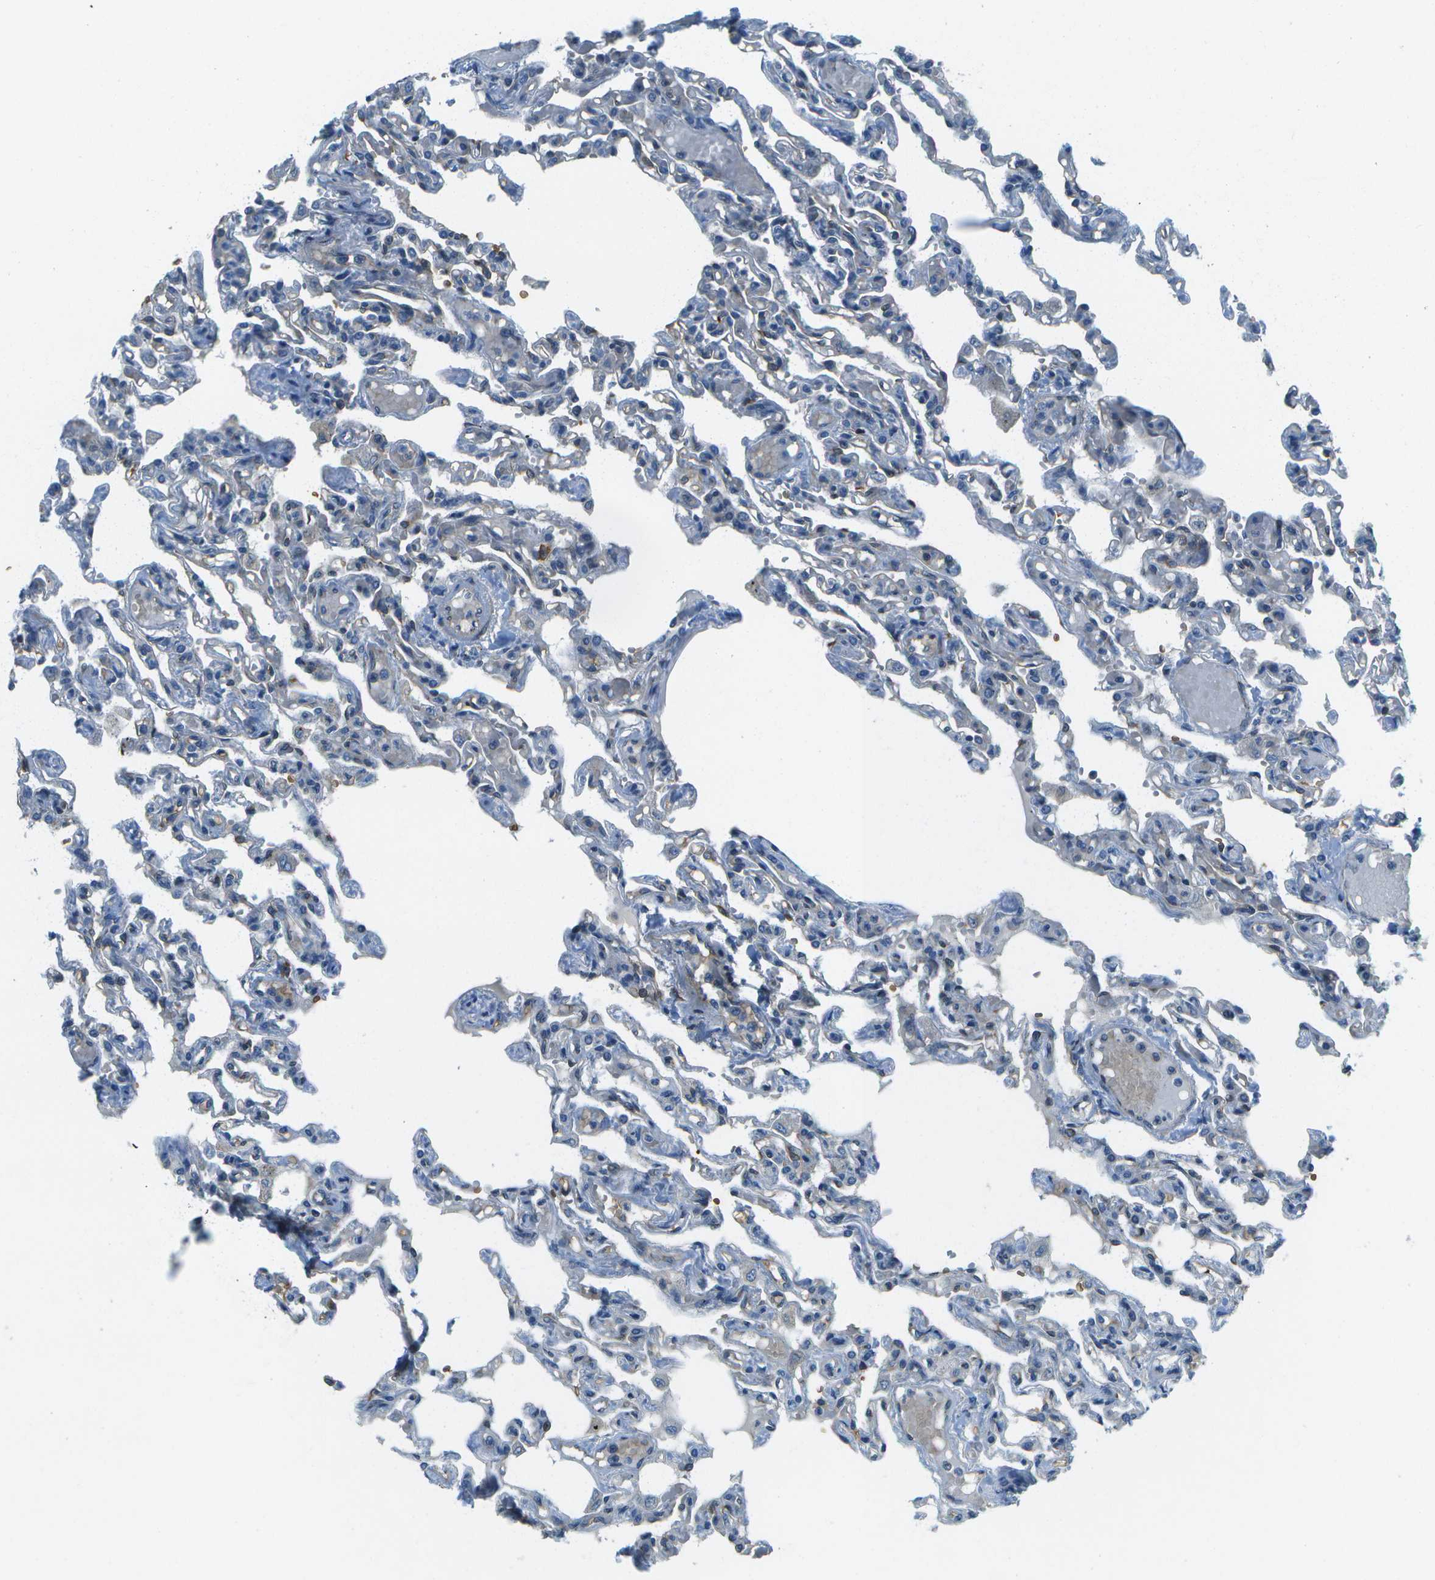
{"staining": {"intensity": "weak", "quantity": "25%-75%", "location": "cytoplasmic/membranous"}, "tissue": "lung", "cell_type": "Alveolar cells", "image_type": "normal", "snomed": [{"axis": "morphology", "description": "Normal tissue, NOS"}, {"axis": "topography", "description": "Lung"}], "caption": "A brown stain shows weak cytoplasmic/membranous positivity of a protein in alveolar cells of unremarkable lung. The staining is performed using DAB (3,3'-diaminobenzidine) brown chromogen to label protein expression. The nuclei are counter-stained blue using hematoxylin.", "gene": "CTIF", "patient": {"sex": "male", "age": 21}}